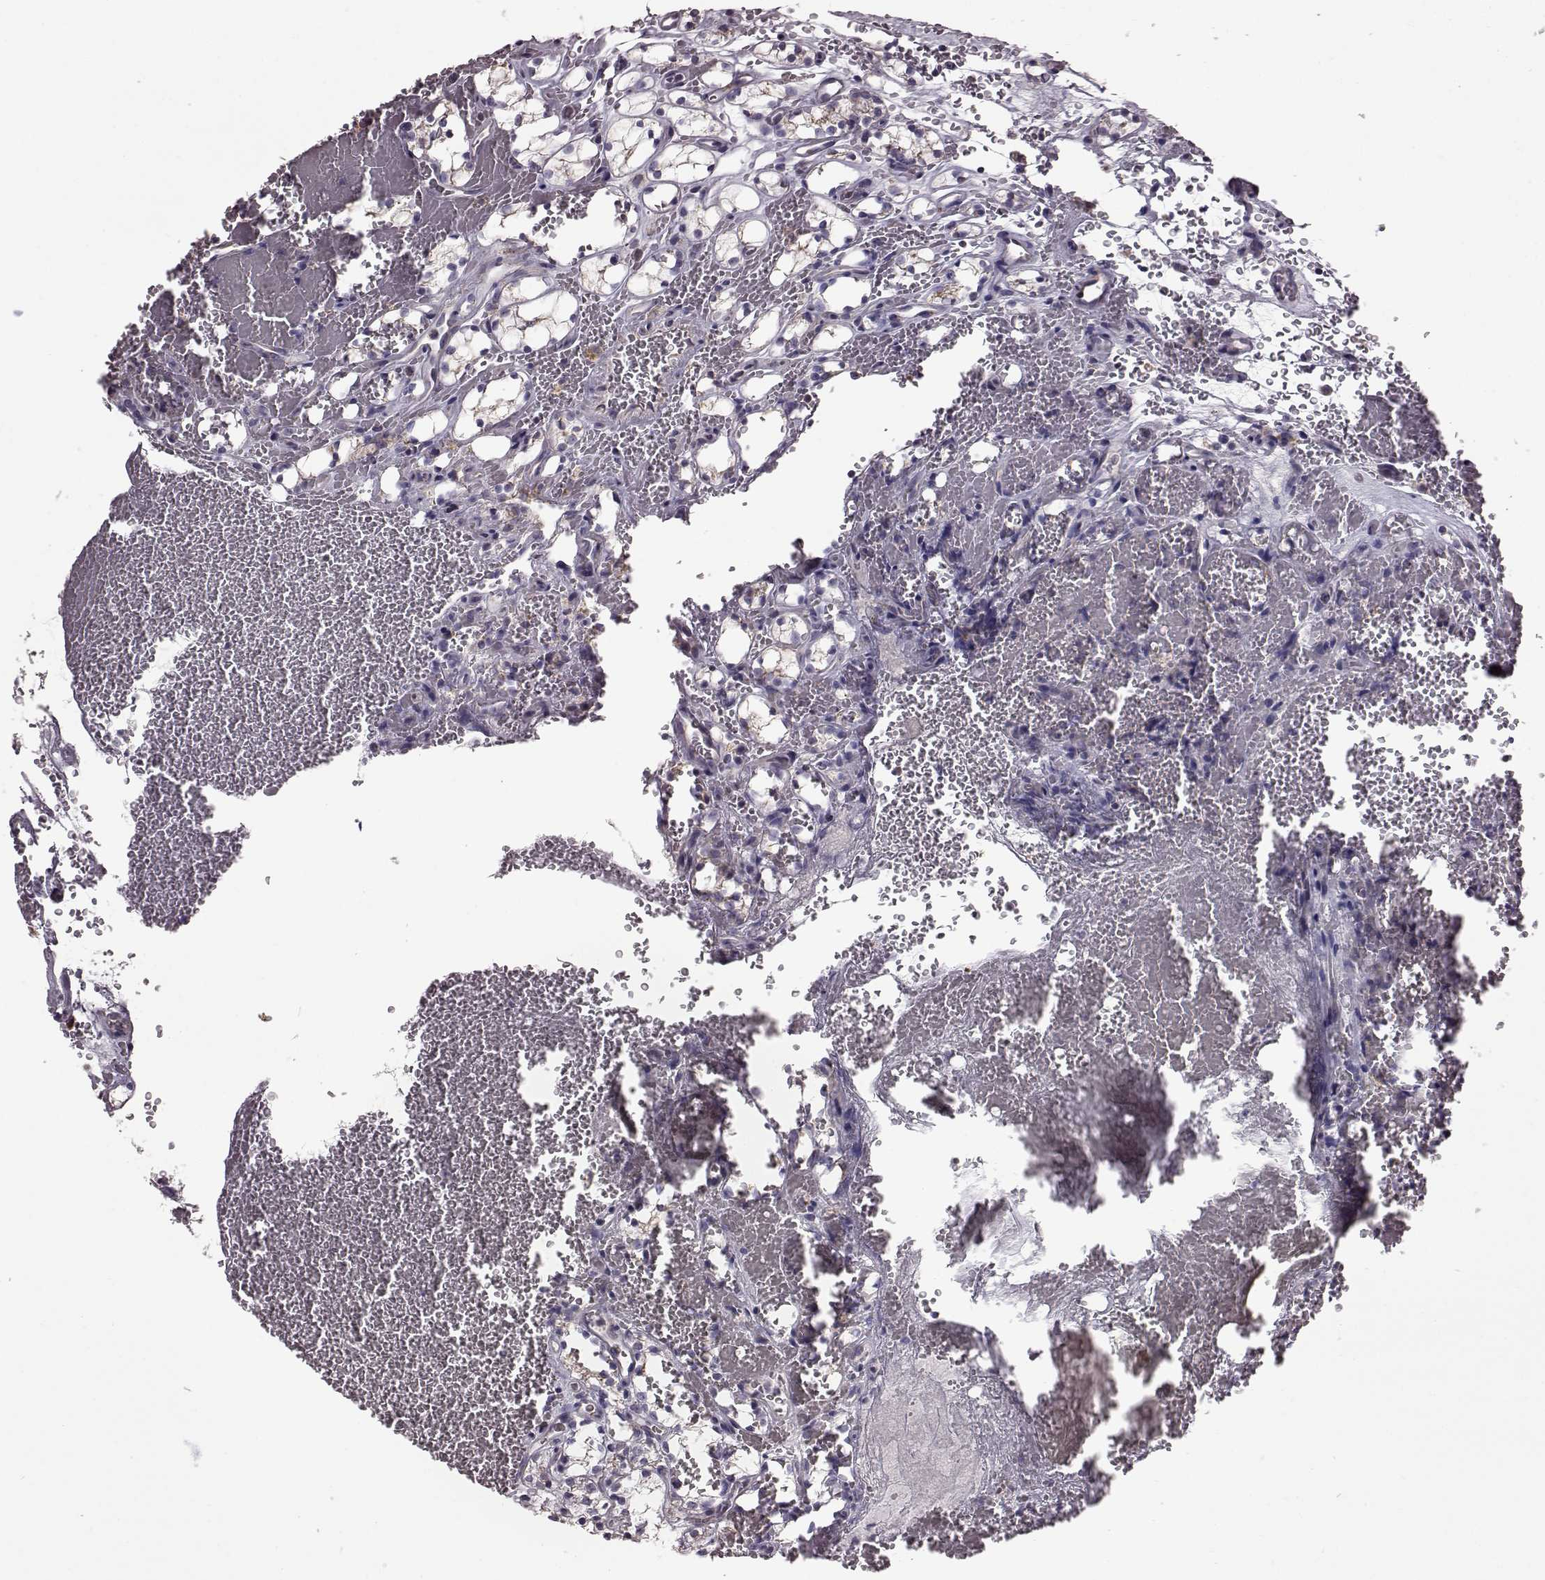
{"staining": {"intensity": "weak", "quantity": "<25%", "location": "cytoplasmic/membranous"}, "tissue": "renal cancer", "cell_type": "Tumor cells", "image_type": "cancer", "snomed": [{"axis": "morphology", "description": "Adenocarcinoma, NOS"}, {"axis": "topography", "description": "Kidney"}], "caption": "There is no significant expression in tumor cells of renal cancer (adenocarcinoma).", "gene": "FAM8A1", "patient": {"sex": "female", "age": 69}}